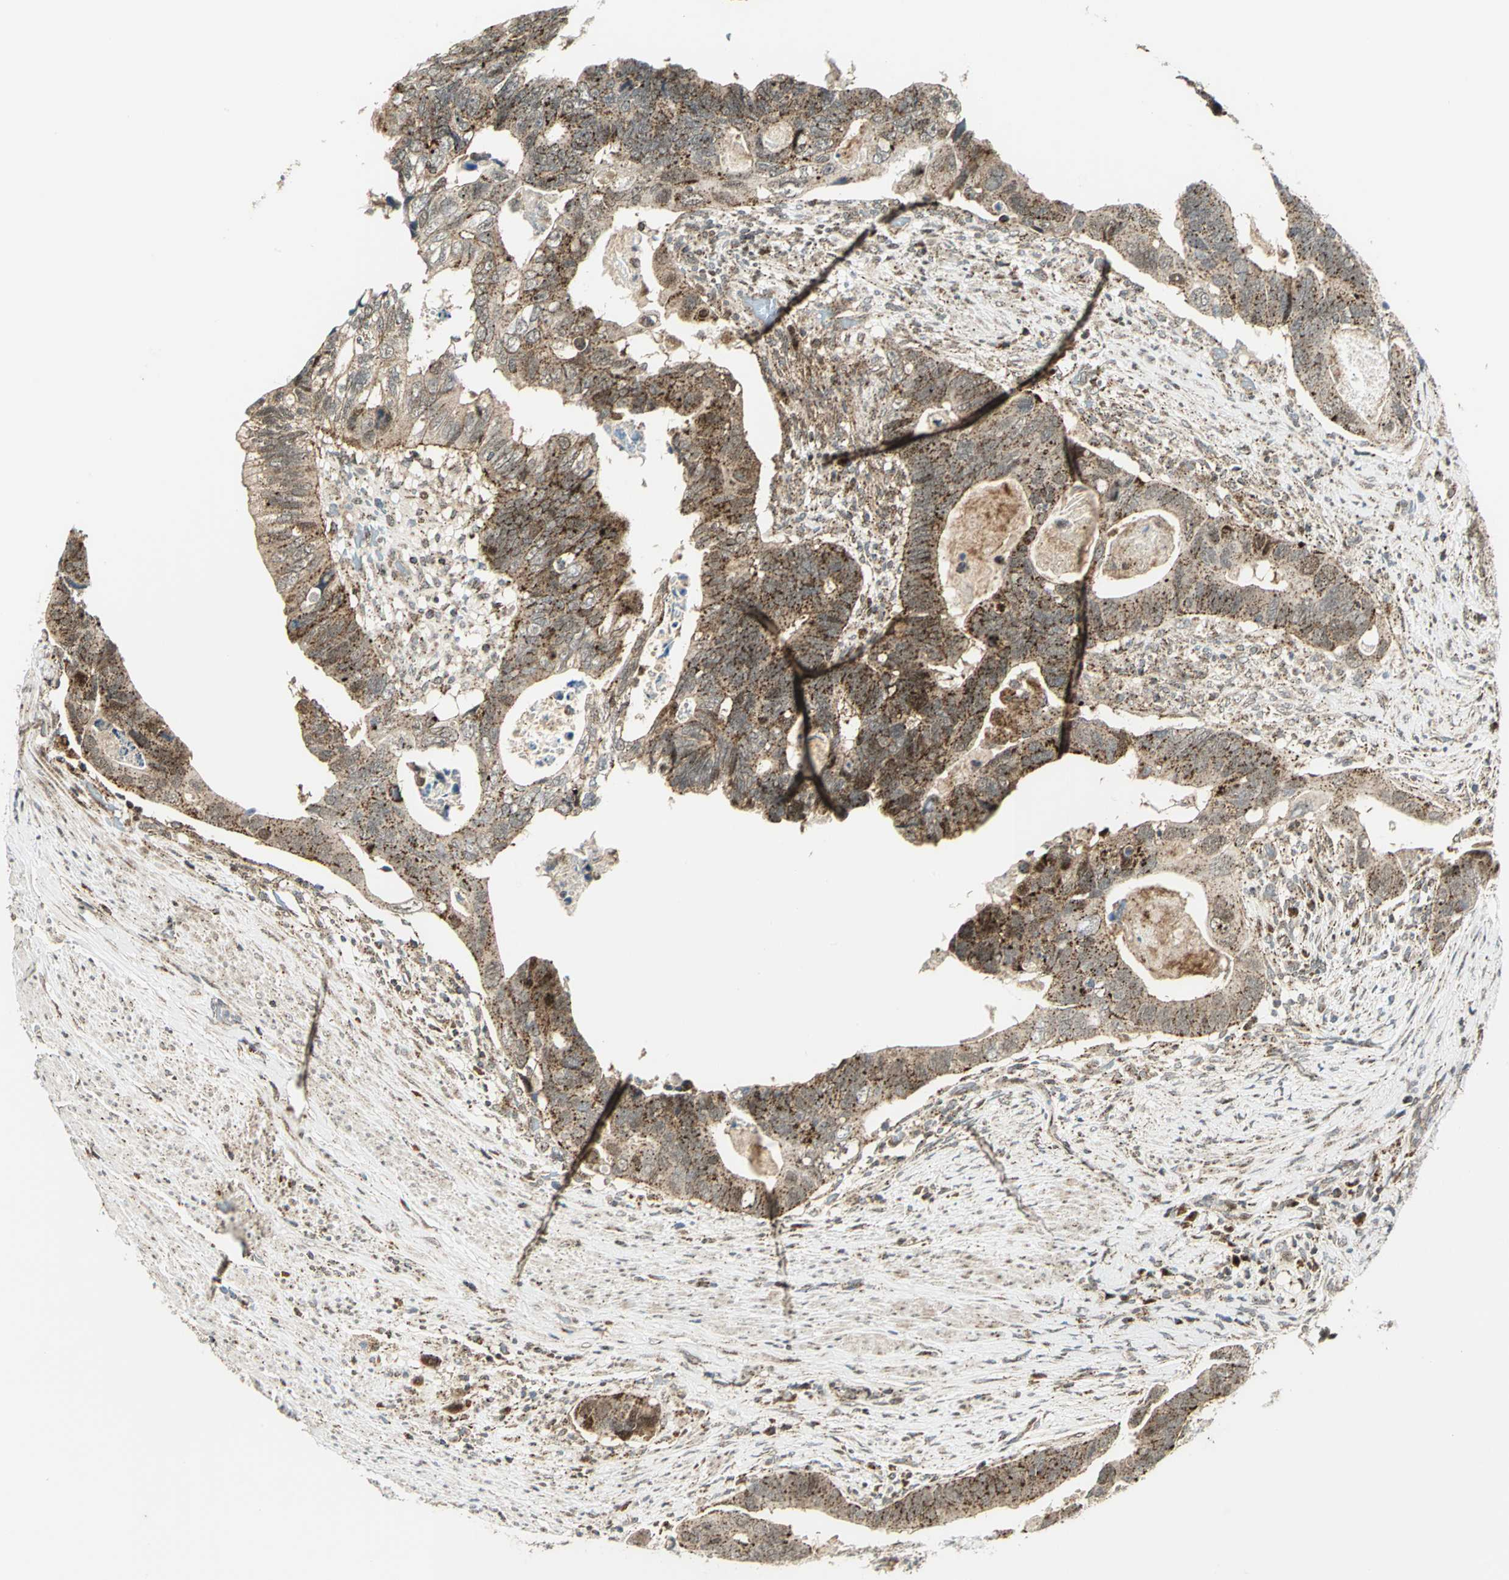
{"staining": {"intensity": "strong", "quantity": ">75%", "location": "cytoplasmic/membranous"}, "tissue": "colorectal cancer", "cell_type": "Tumor cells", "image_type": "cancer", "snomed": [{"axis": "morphology", "description": "Adenocarcinoma, NOS"}, {"axis": "topography", "description": "Rectum"}], "caption": "Immunohistochemistry of human colorectal adenocarcinoma reveals high levels of strong cytoplasmic/membranous expression in approximately >75% of tumor cells.", "gene": "ATP6V1A", "patient": {"sex": "male", "age": 53}}